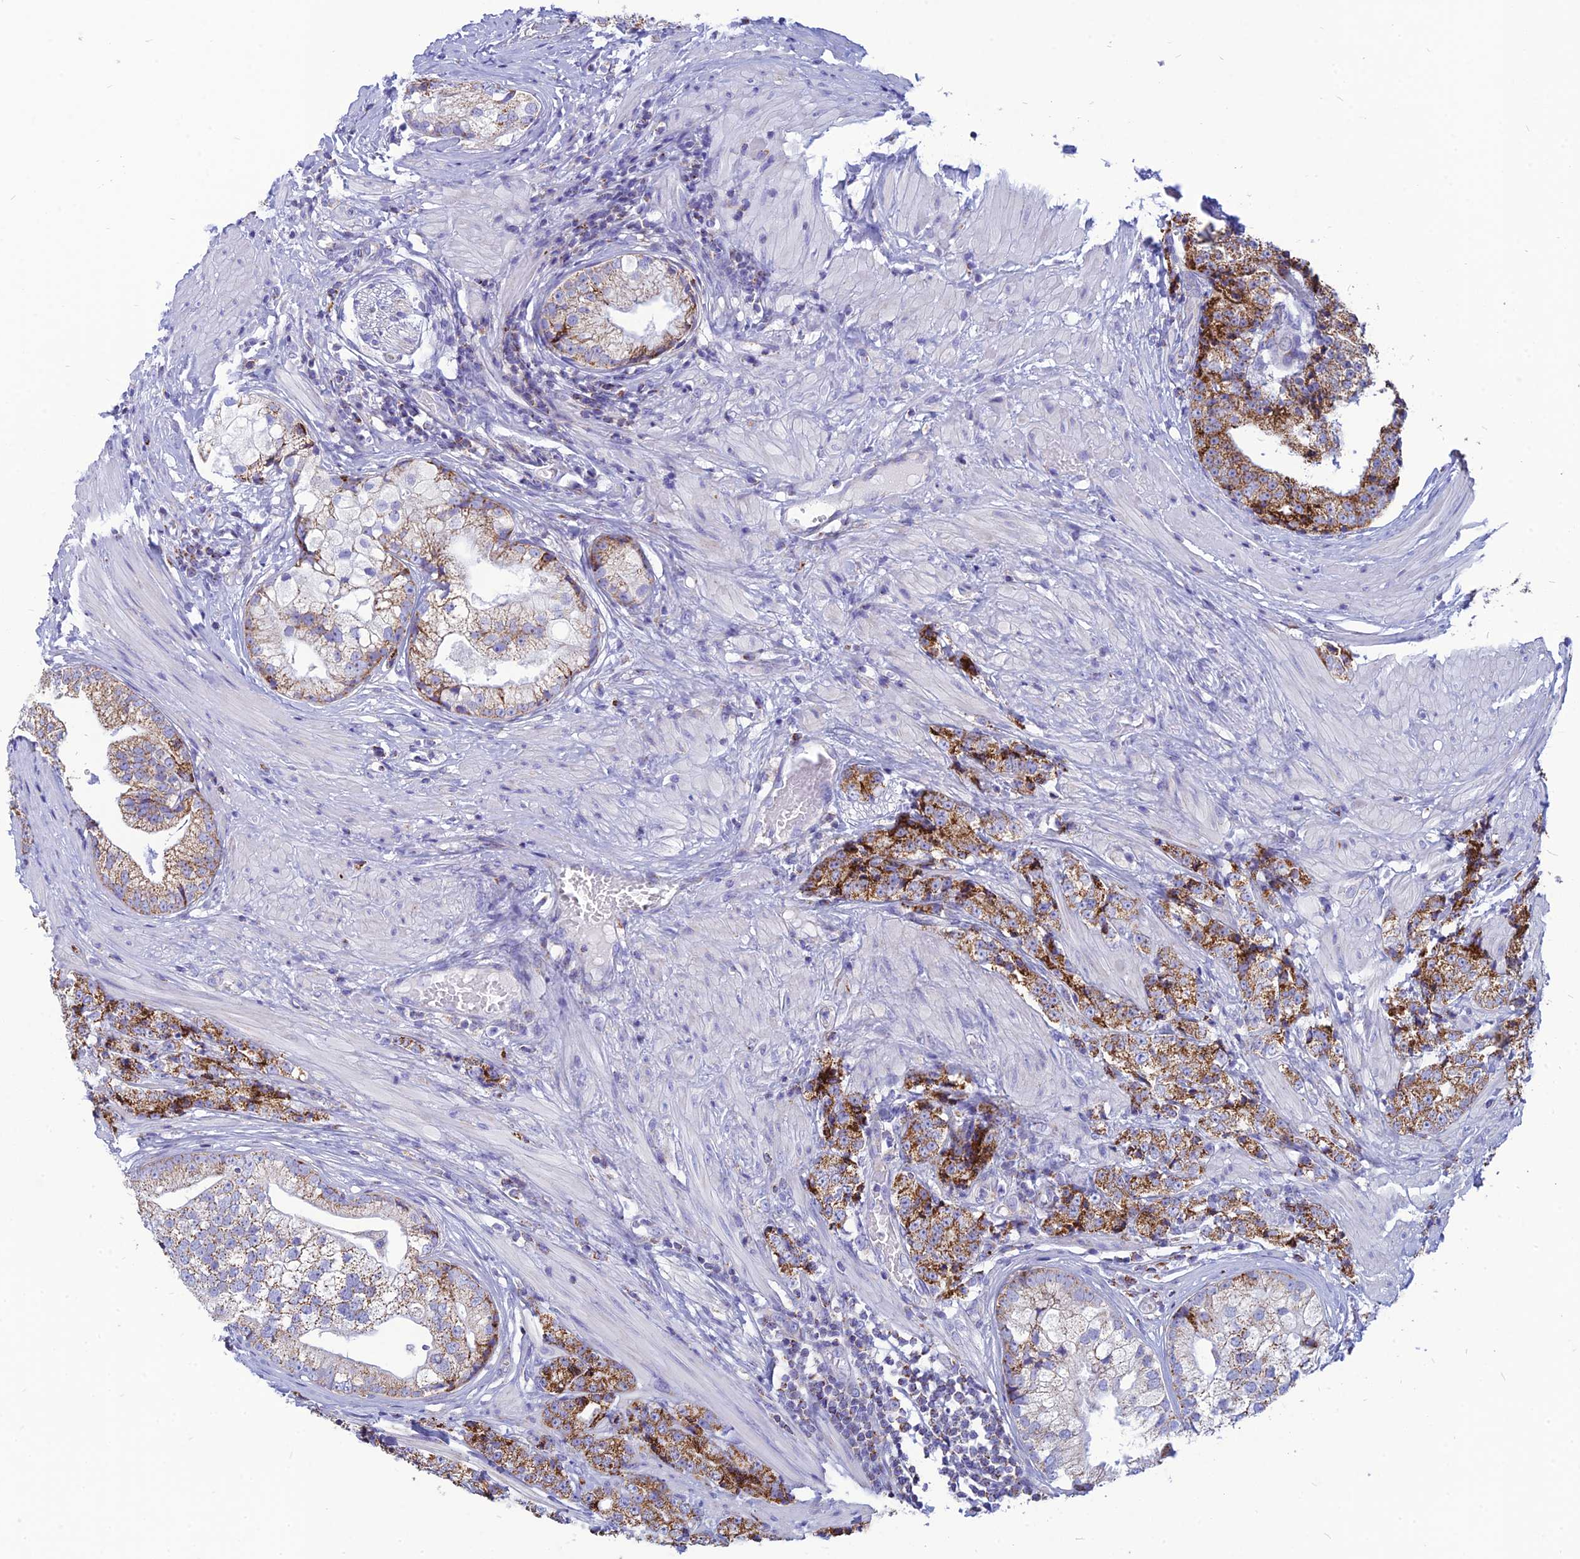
{"staining": {"intensity": "moderate", "quantity": ">75%", "location": "cytoplasmic/membranous"}, "tissue": "prostate cancer", "cell_type": "Tumor cells", "image_type": "cancer", "snomed": [{"axis": "morphology", "description": "Adenocarcinoma, High grade"}, {"axis": "topography", "description": "Prostate"}], "caption": "Protein analysis of prostate adenocarcinoma (high-grade) tissue shows moderate cytoplasmic/membranous staining in approximately >75% of tumor cells. The staining is performed using DAB (3,3'-diaminobenzidine) brown chromogen to label protein expression. The nuclei are counter-stained blue using hematoxylin.", "gene": "PACC1", "patient": {"sex": "male", "age": 69}}